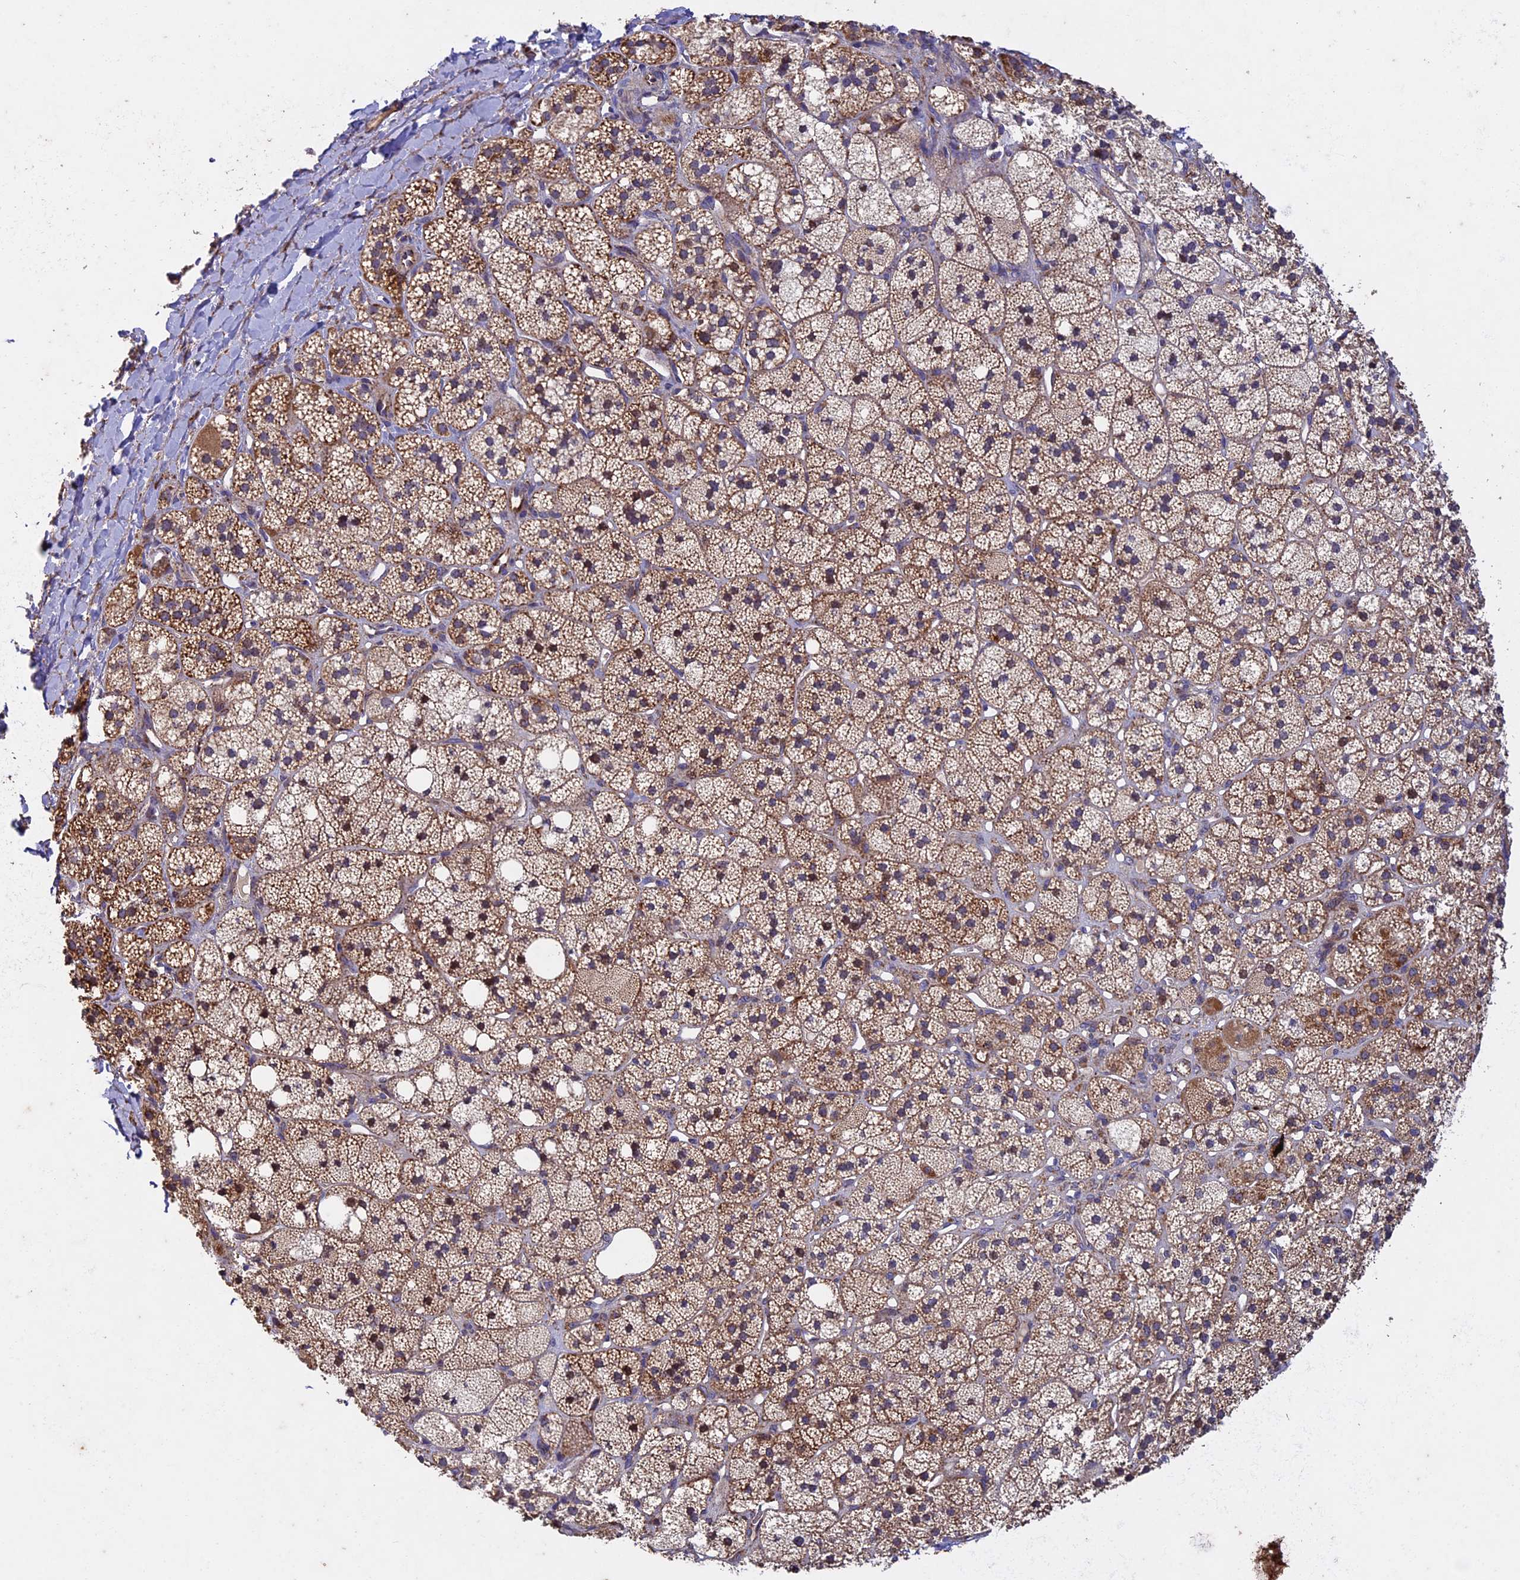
{"staining": {"intensity": "moderate", "quantity": ">75%", "location": "cytoplasmic/membranous"}, "tissue": "adrenal gland", "cell_type": "Glandular cells", "image_type": "normal", "snomed": [{"axis": "morphology", "description": "Normal tissue, NOS"}, {"axis": "topography", "description": "Adrenal gland"}], "caption": "IHC (DAB) staining of benign adrenal gland demonstrates moderate cytoplasmic/membranous protein expression in approximately >75% of glandular cells.", "gene": "RNF17", "patient": {"sex": "male", "age": 61}}